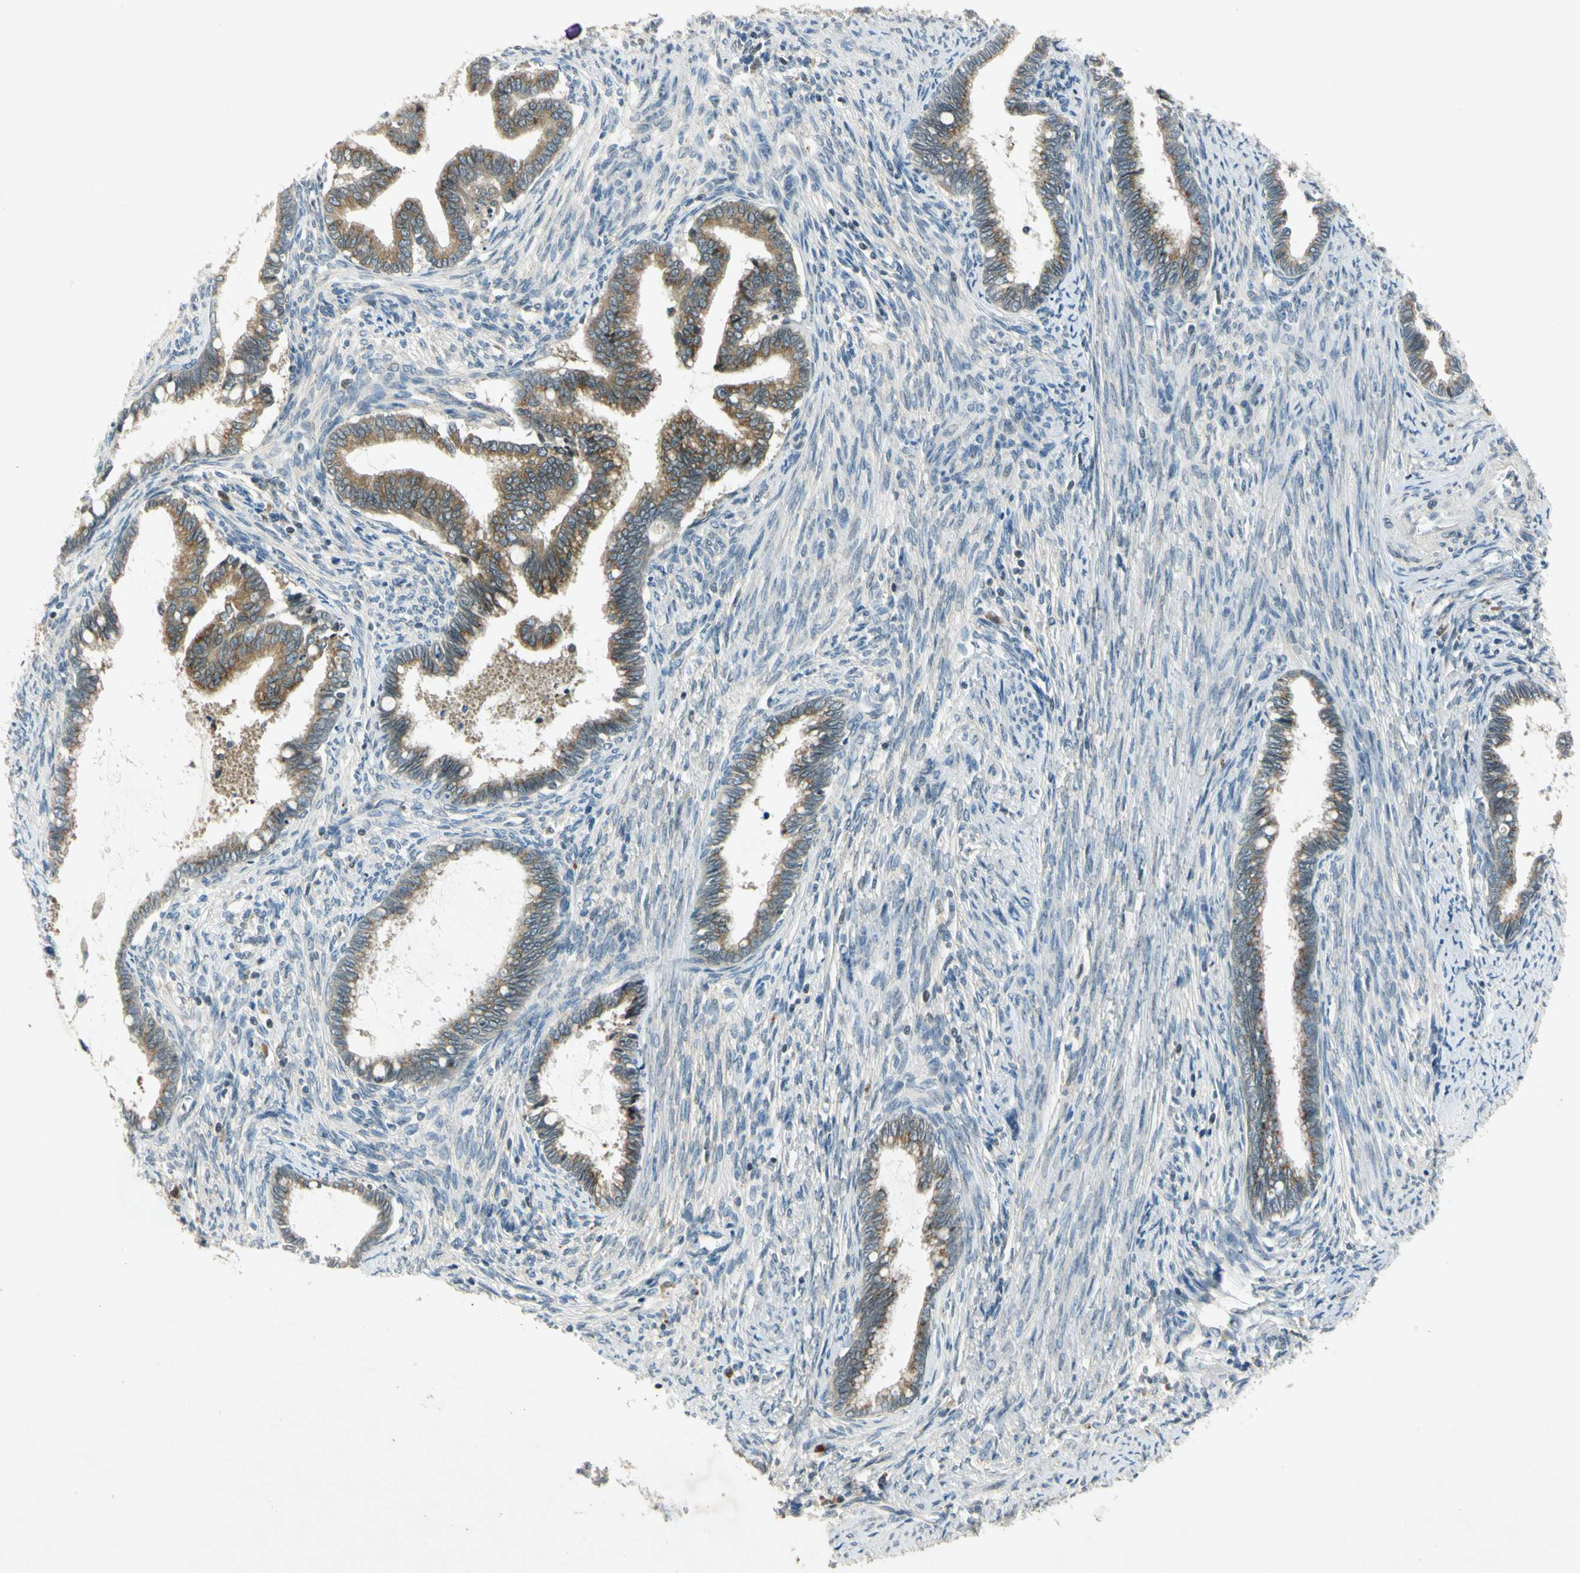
{"staining": {"intensity": "moderate", "quantity": ">75%", "location": "cytoplasmic/membranous"}, "tissue": "cervical cancer", "cell_type": "Tumor cells", "image_type": "cancer", "snomed": [{"axis": "morphology", "description": "Adenocarcinoma, NOS"}, {"axis": "topography", "description": "Cervix"}], "caption": "Brown immunohistochemical staining in cervical cancer reveals moderate cytoplasmic/membranous expression in about >75% of tumor cells. (DAB (3,3'-diaminobenzidine) = brown stain, brightfield microscopy at high magnification).", "gene": "RPS6KB2", "patient": {"sex": "female", "age": 44}}